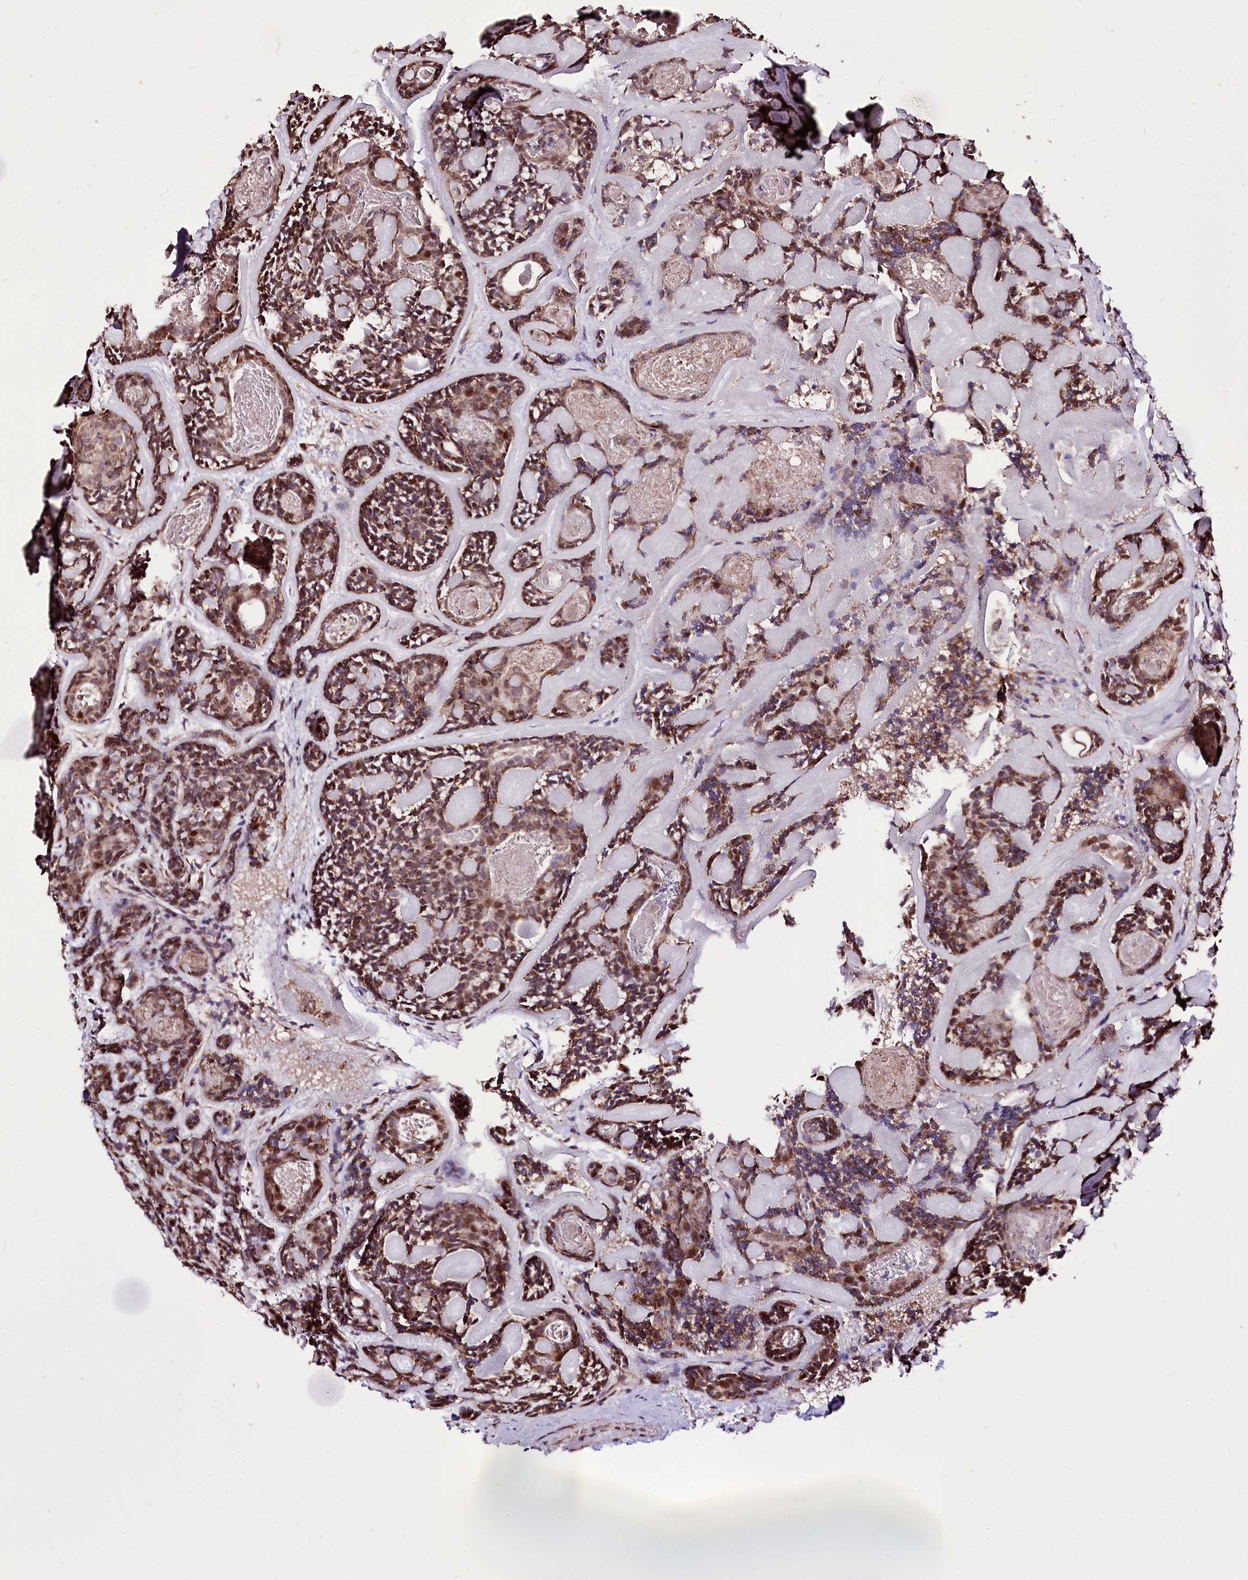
{"staining": {"intensity": "moderate", "quantity": ">75%", "location": "cytoplasmic/membranous,nuclear"}, "tissue": "head and neck cancer", "cell_type": "Tumor cells", "image_type": "cancer", "snomed": [{"axis": "morphology", "description": "Adenocarcinoma, NOS"}, {"axis": "topography", "description": "Salivary gland"}, {"axis": "topography", "description": "Head-Neck"}], "caption": "IHC photomicrograph of adenocarcinoma (head and neck) stained for a protein (brown), which reveals medium levels of moderate cytoplasmic/membranous and nuclear staining in about >75% of tumor cells.", "gene": "CARD19", "patient": {"sex": "female", "age": 63}}